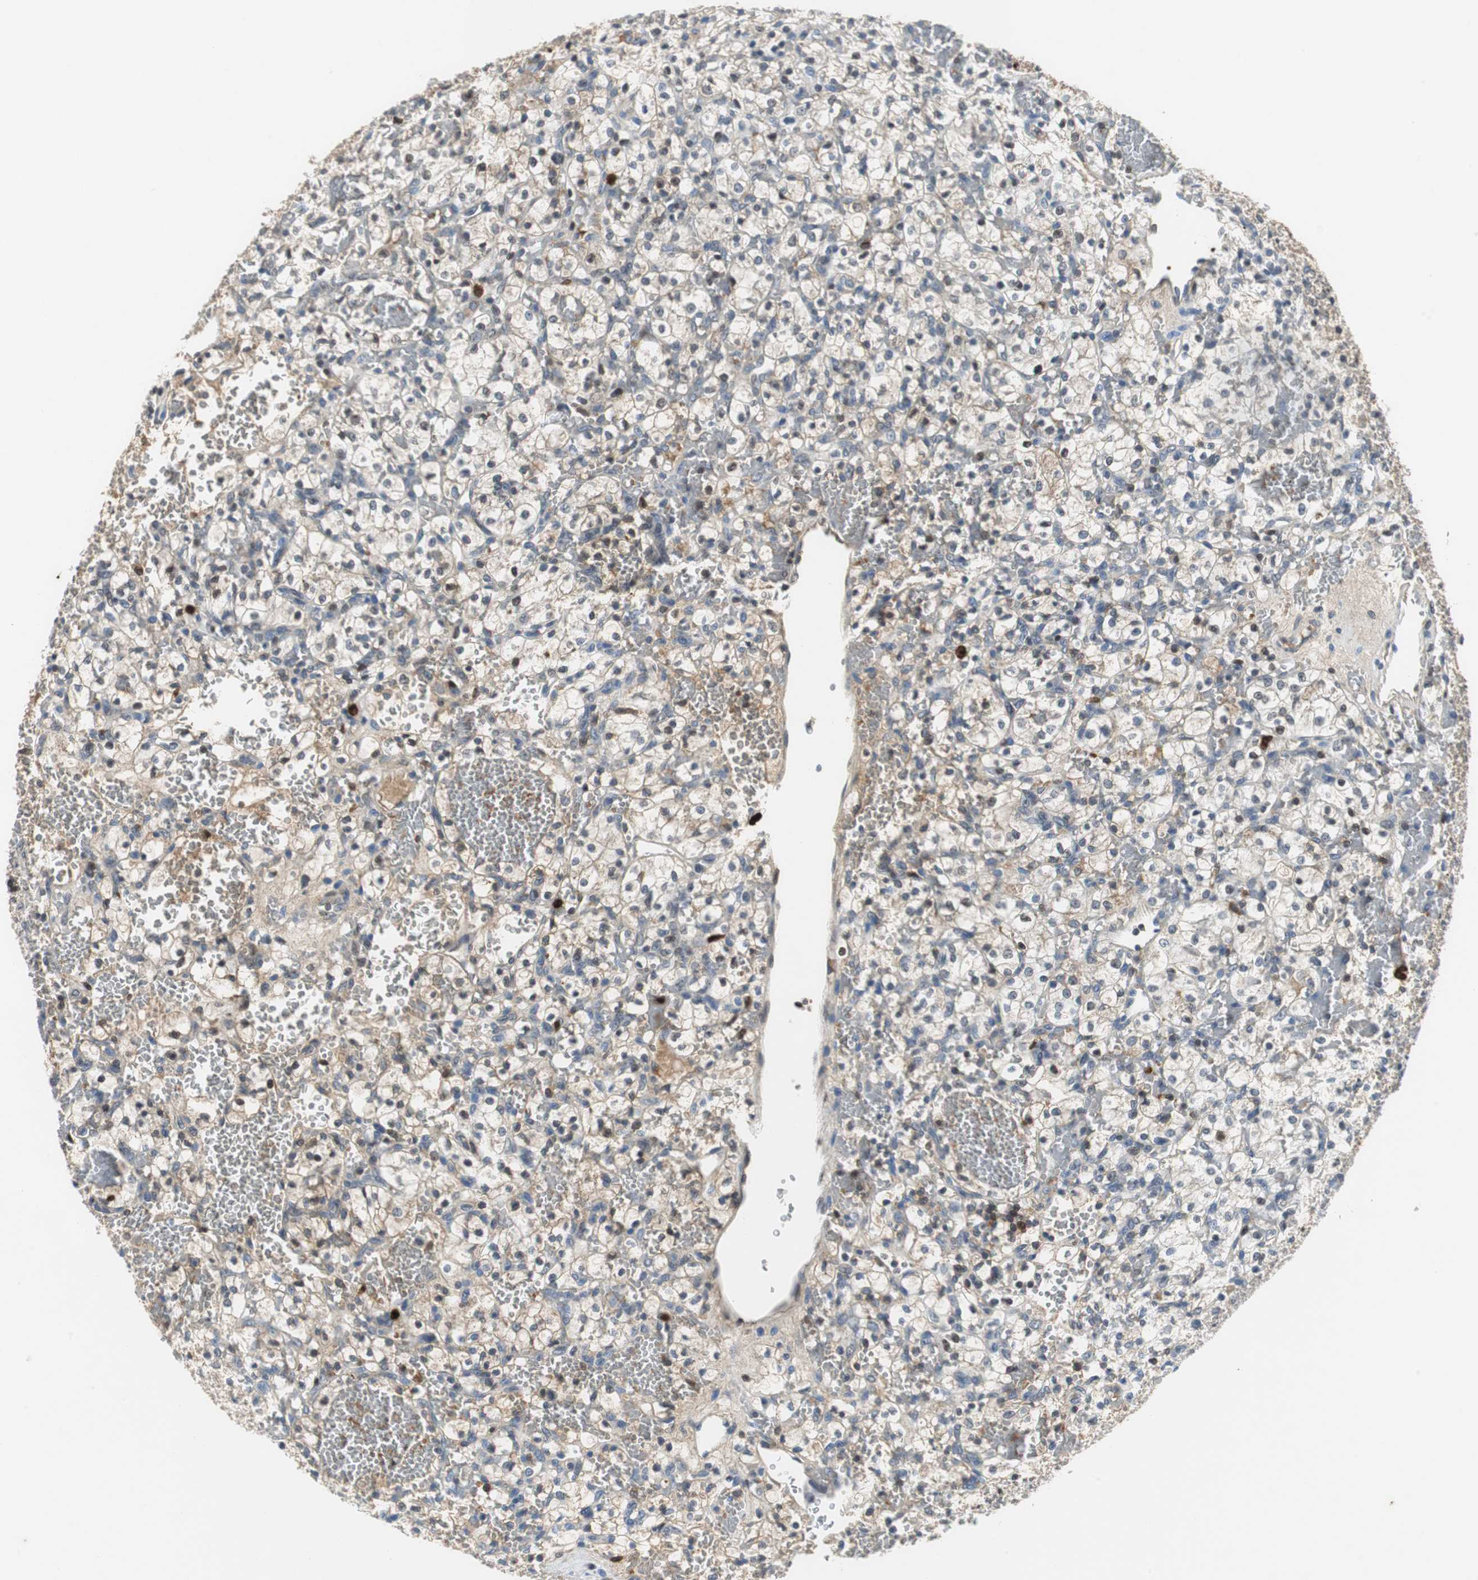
{"staining": {"intensity": "weak", "quantity": "<25%", "location": "cytoplasmic/membranous"}, "tissue": "renal cancer", "cell_type": "Tumor cells", "image_type": "cancer", "snomed": [{"axis": "morphology", "description": "Adenocarcinoma, NOS"}, {"axis": "topography", "description": "Kidney"}], "caption": "This histopathology image is of renal cancer stained with immunohistochemistry (IHC) to label a protein in brown with the nuclei are counter-stained blue. There is no expression in tumor cells.", "gene": "ORM1", "patient": {"sex": "female", "age": 60}}